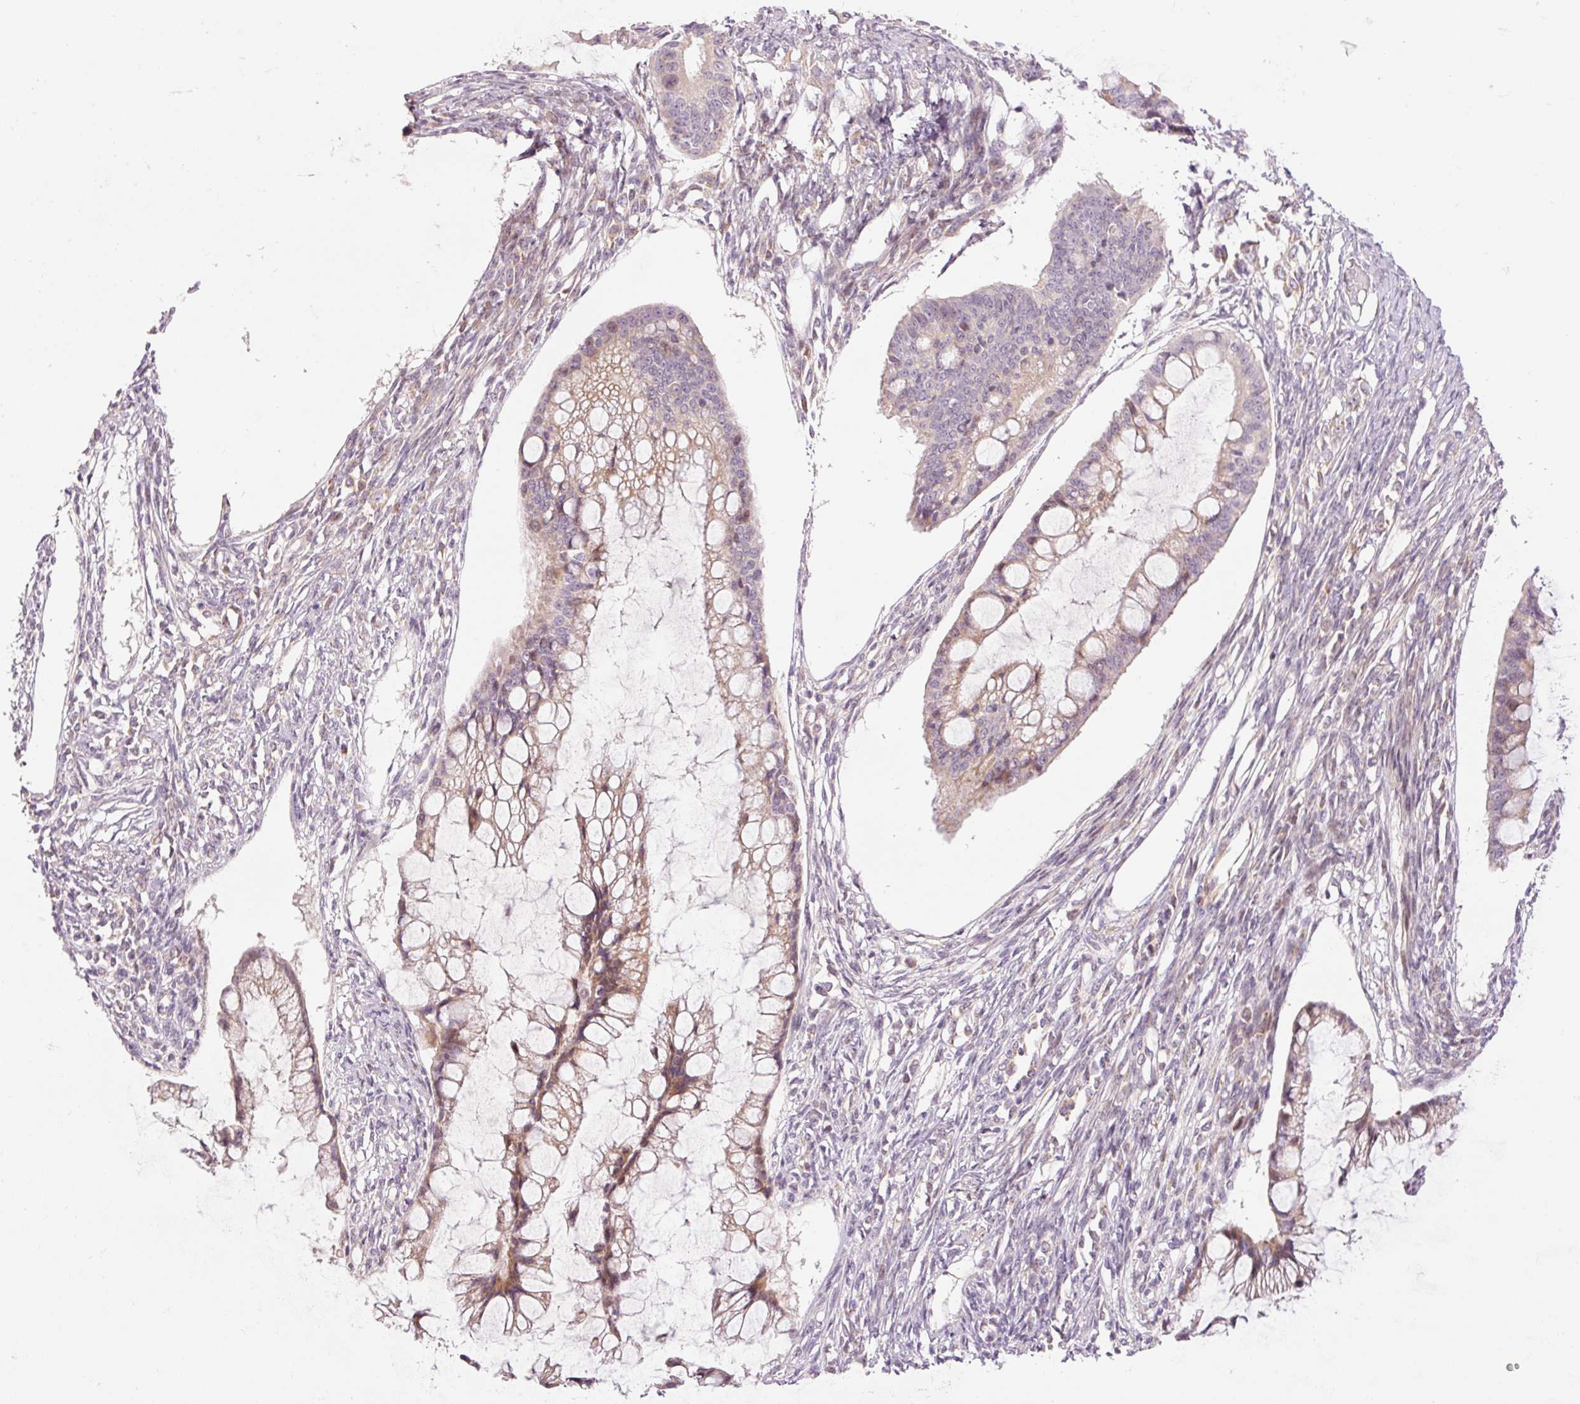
{"staining": {"intensity": "moderate", "quantity": "25%-75%", "location": "cytoplasmic/membranous"}, "tissue": "ovarian cancer", "cell_type": "Tumor cells", "image_type": "cancer", "snomed": [{"axis": "morphology", "description": "Cystadenocarcinoma, mucinous, NOS"}, {"axis": "topography", "description": "Ovary"}], "caption": "A medium amount of moderate cytoplasmic/membranous staining is present in about 25%-75% of tumor cells in mucinous cystadenocarcinoma (ovarian) tissue.", "gene": "SLC29A3", "patient": {"sex": "female", "age": 73}}